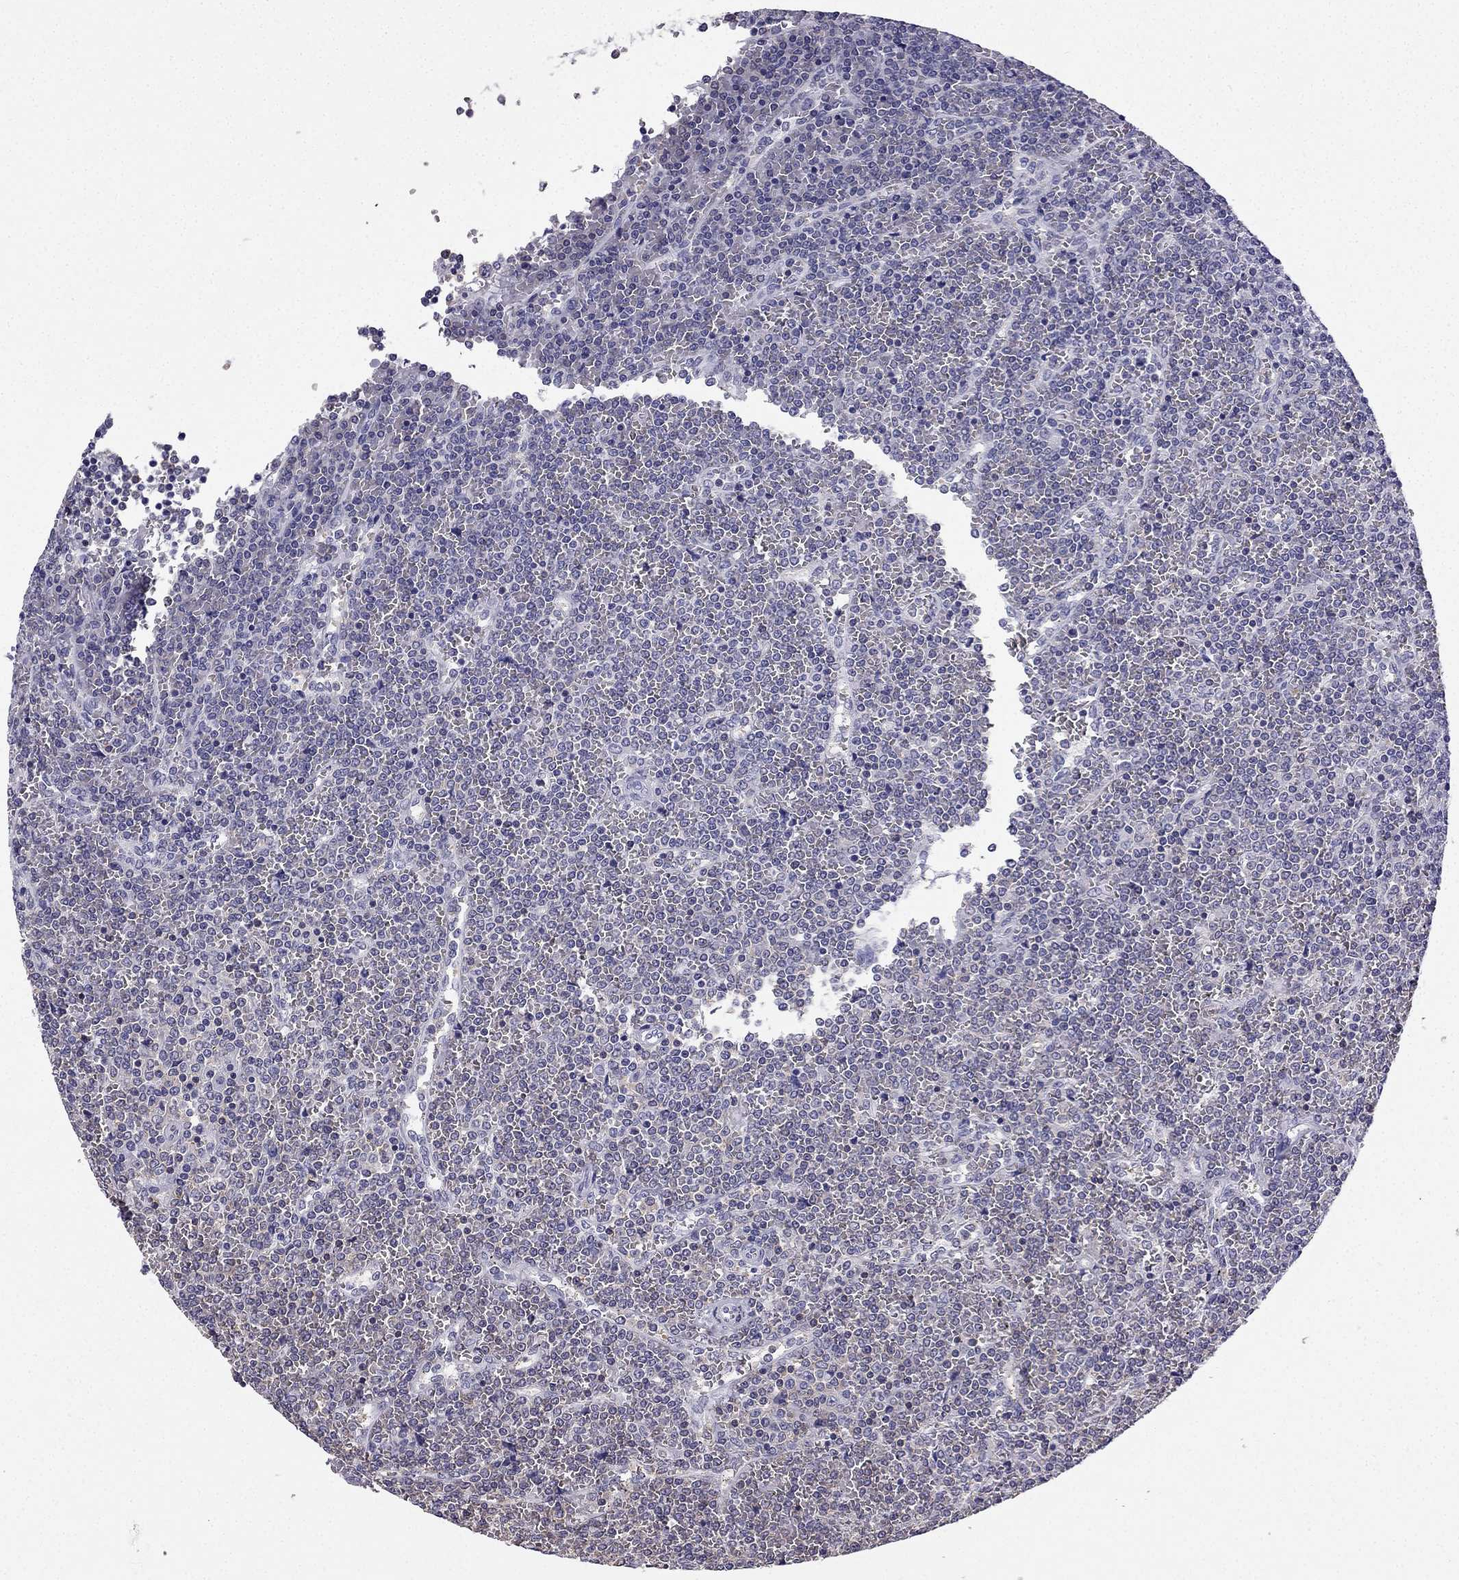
{"staining": {"intensity": "negative", "quantity": "none", "location": "none"}, "tissue": "lymphoma", "cell_type": "Tumor cells", "image_type": "cancer", "snomed": [{"axis": "morphology", "description": "Malignant lymphoma, non-Hodgkin's type, Low grade"}, {"axis": "topography", "description": "Spleen"}], "caption": "Human lymphoma stained for a protein using IHC exhibits no expression in tumor cells.", "gene": "CCK", "patient": {"sex": "female", "age": 19}}